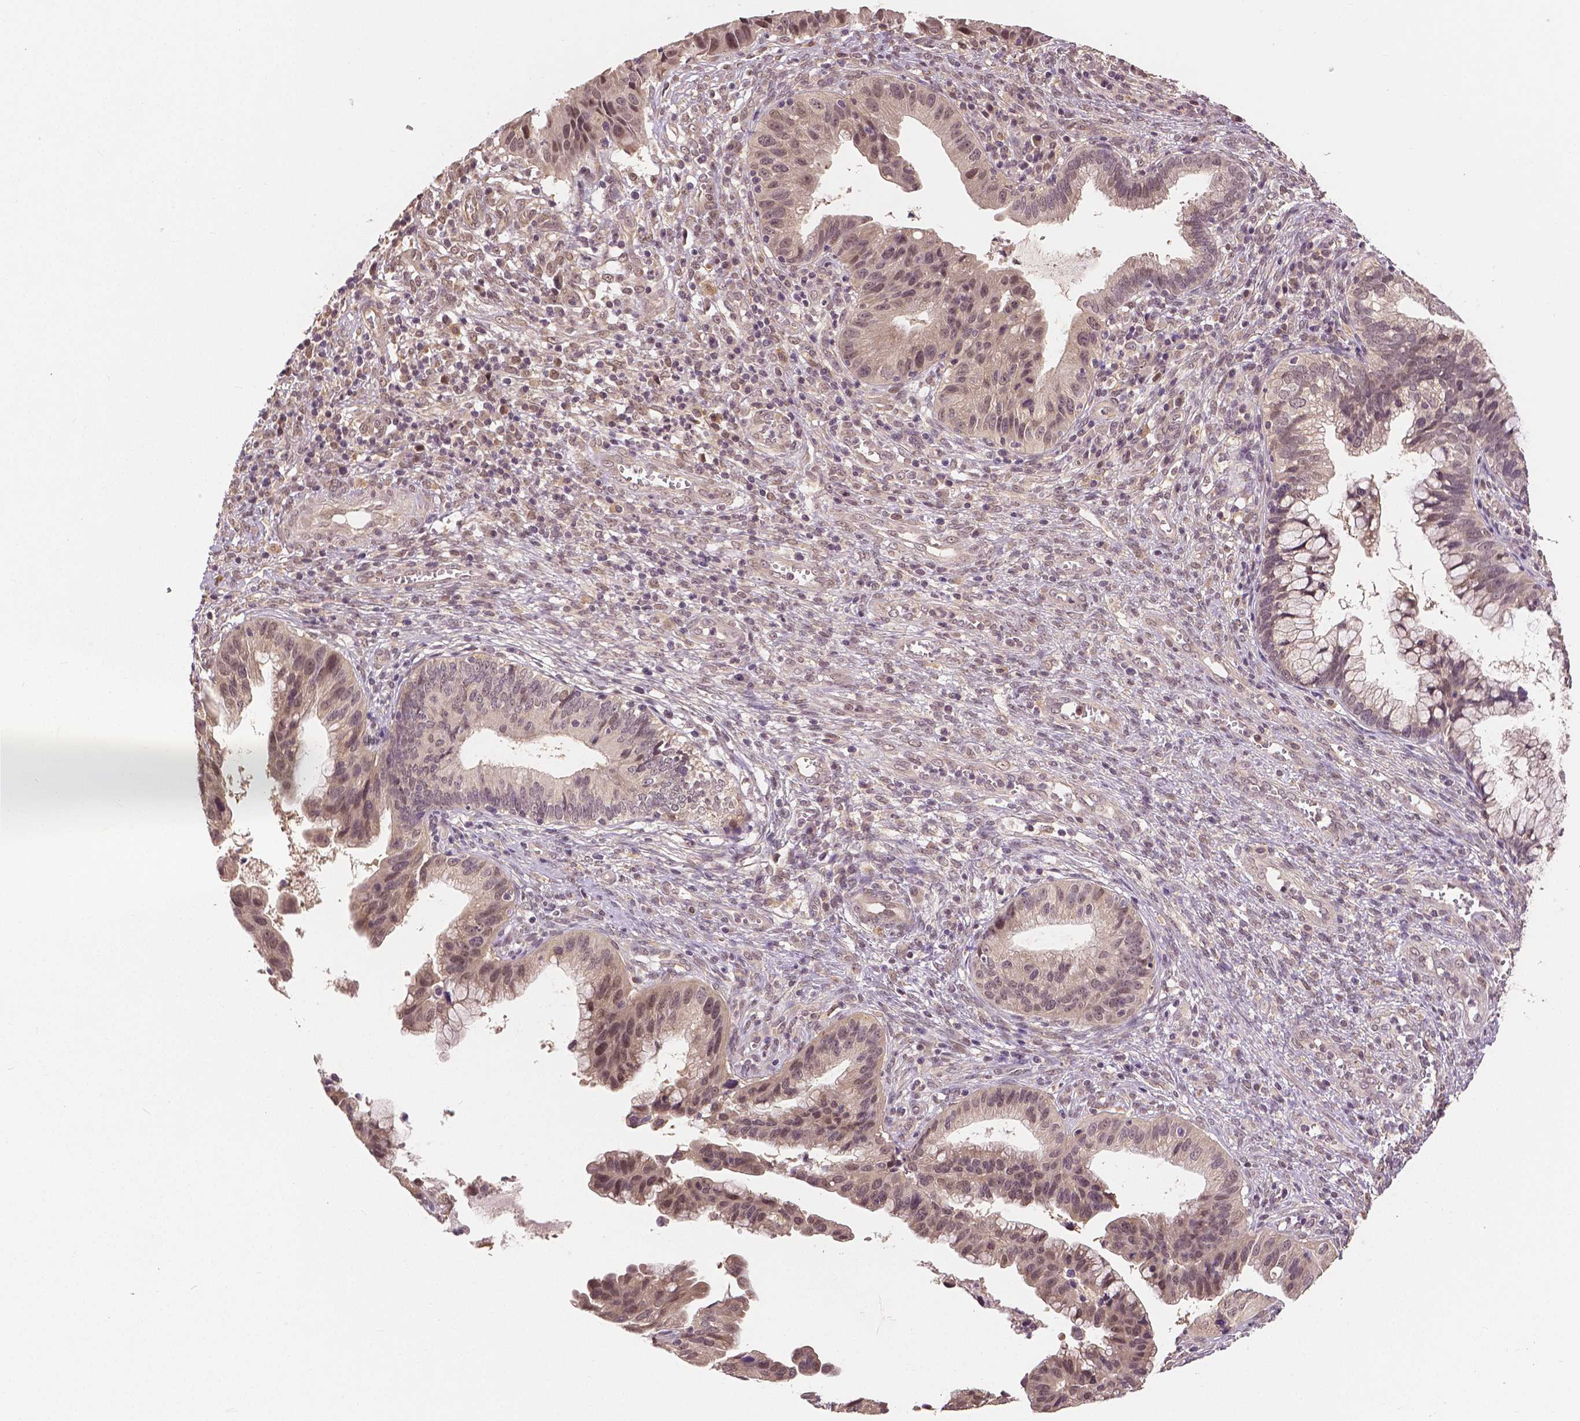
{"staining": {"intensity": "weak", "quantity": "<25%", "location": "cytoplasmic/membranous,nuclear"}, "tissue": "cervical cancer", "cell_type": "Tumor cells", "image_type": "cancer", "snomed": [{"axis": "morphology", "description": "Adenocarcinoma, NOS"}, {"axis": "topography", "description": "Cervix"}], "caption": "High power microscopy micrograph of an immunohistochemistry (IHC) micrograph of cervical cancer (adenocarcinoma), revealing no significant positivity in tumor cells.", "gene": "MAP1LC3B", "patient": {"sex": "female", "age": 34}}